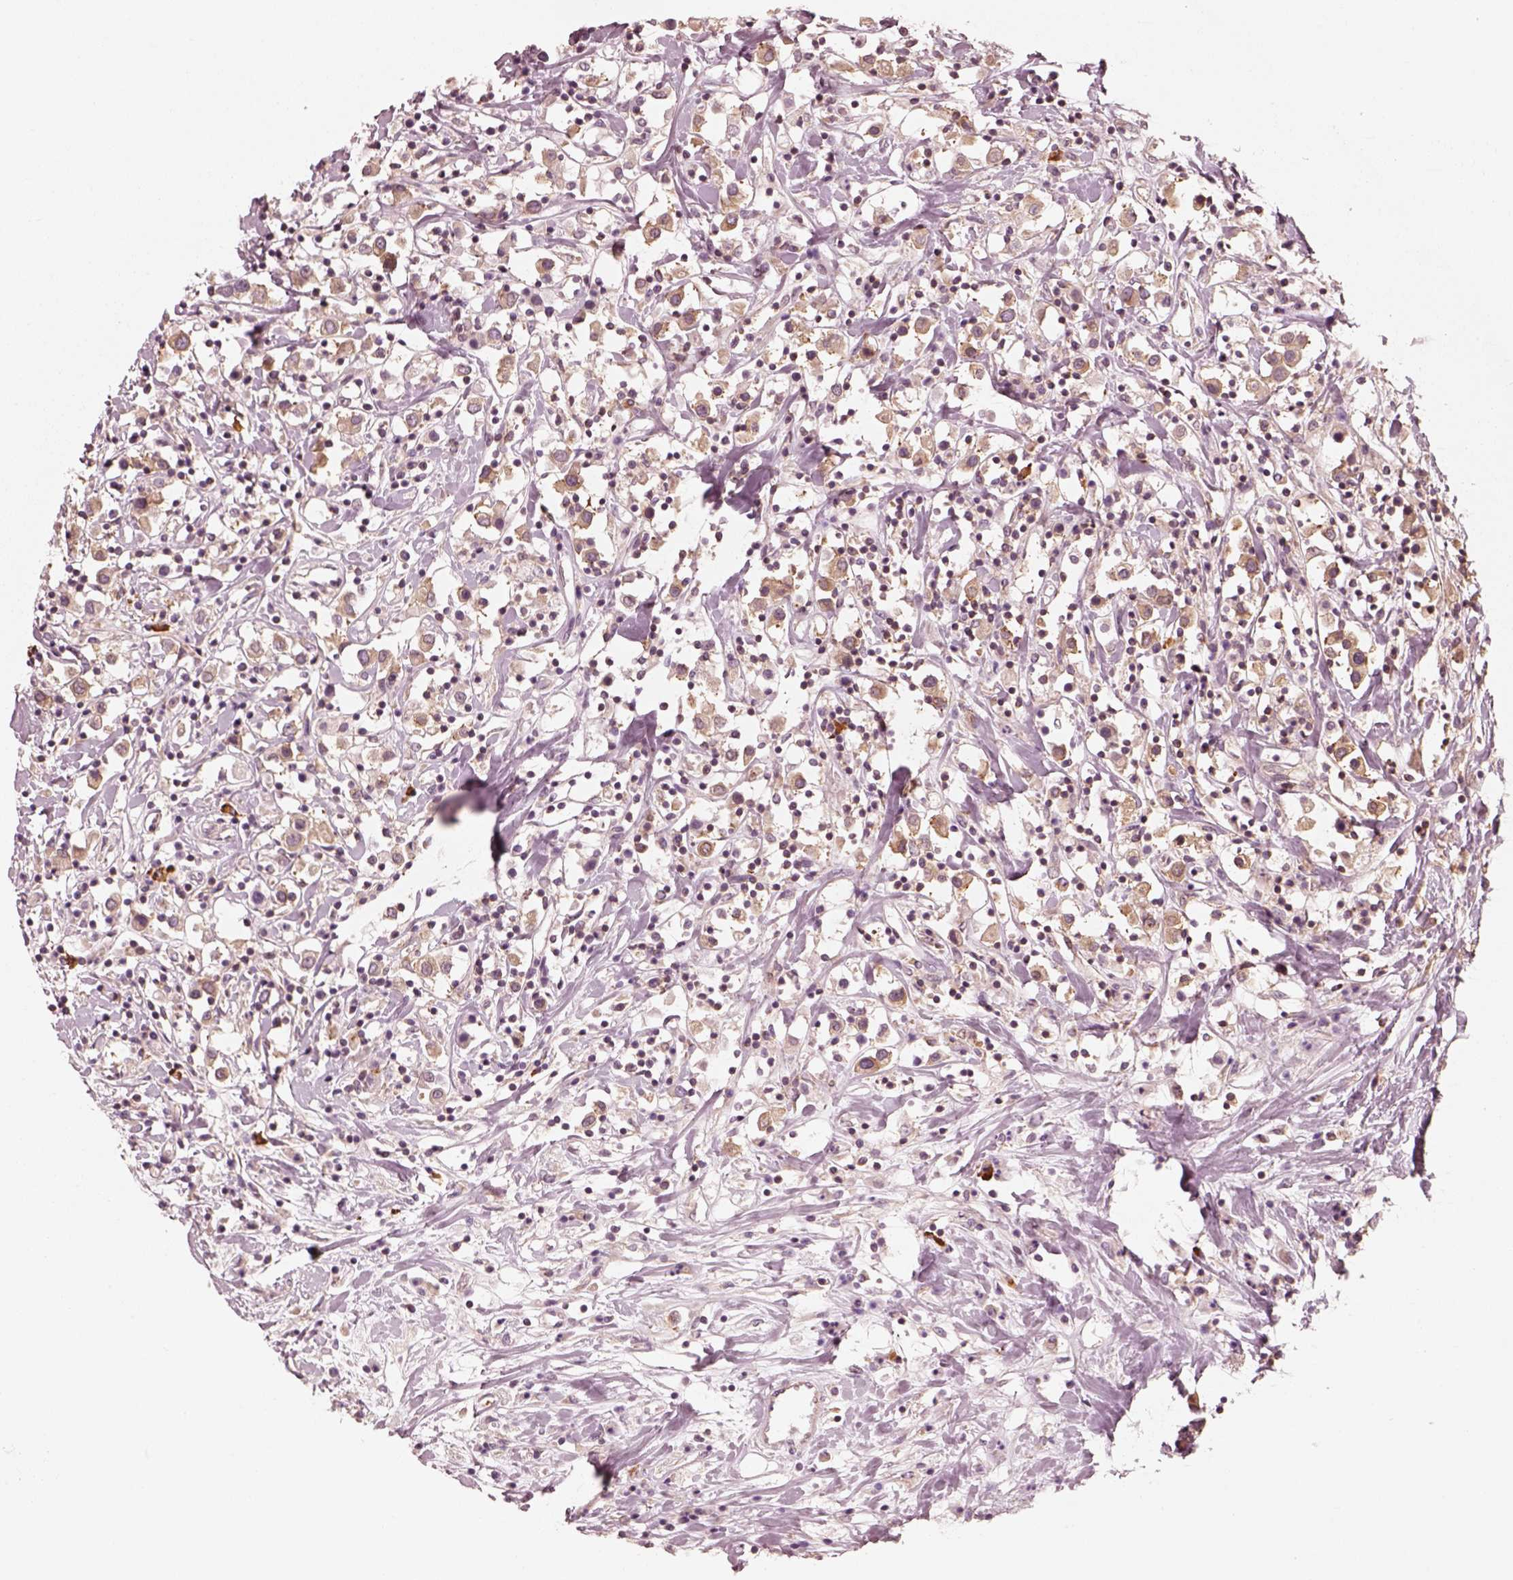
{"staining": {"intensity": "strong", "quantity": "<25%", "location": "cytoplasmic/membranous"}, "tissue": "breast cancer", "cell_type": "Tumor cells", "image_type": "cancer", "snomed": [{"axis": "morphology", "description": "Duct carcinoma"}, {"axis": "topography", "description": "Breast"}], "caption": "About <25% of tumor cells in human breast cancer (invasive ductal carcinoma) display strong cytoplasmic/membranous protein staining as visualized by brown immunohistochemical staining.", "gene": "CNOT2", "patient": {"sex": "female", "age": 61}}